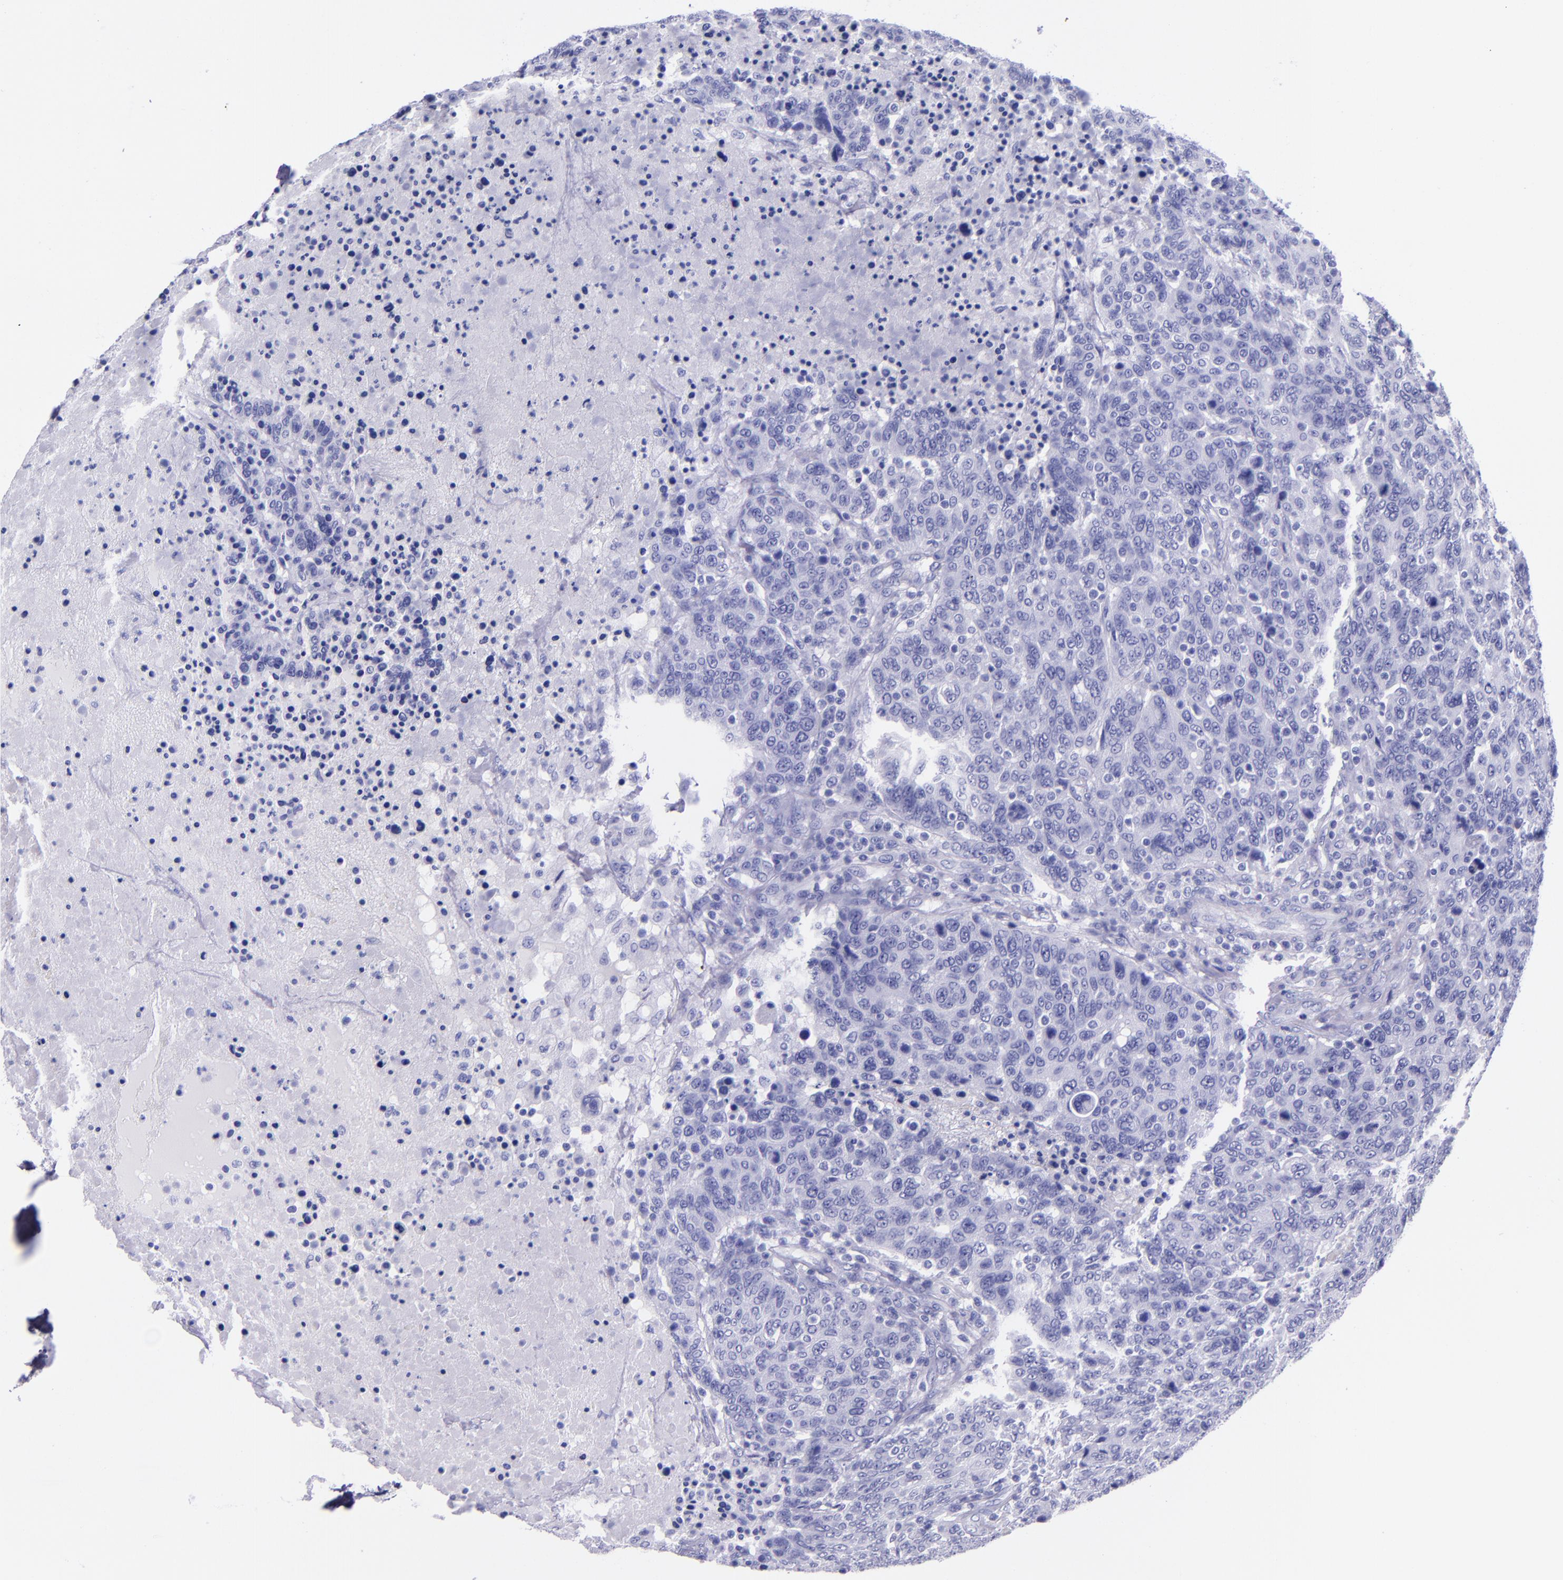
{"staining": {"intensity": "negative", "quantity": "none", "location": "none"}, "tissue": "breast cancer", "cell_type": "Tumor cells", "image_type": "cancer", "snomed": [{"axis": "morphology", "description": "Duct carcinoma"}, {"axis": "topography", "description": "Breast"}], "caption": "An immunohistochemistry micrograph of intraductal carcinoma (breast) is shown. There is no staining in tumor cells of intraductal carcinoma (breast).", "gene": "MBP", "patient": {"sex": "female", "age": 37}}